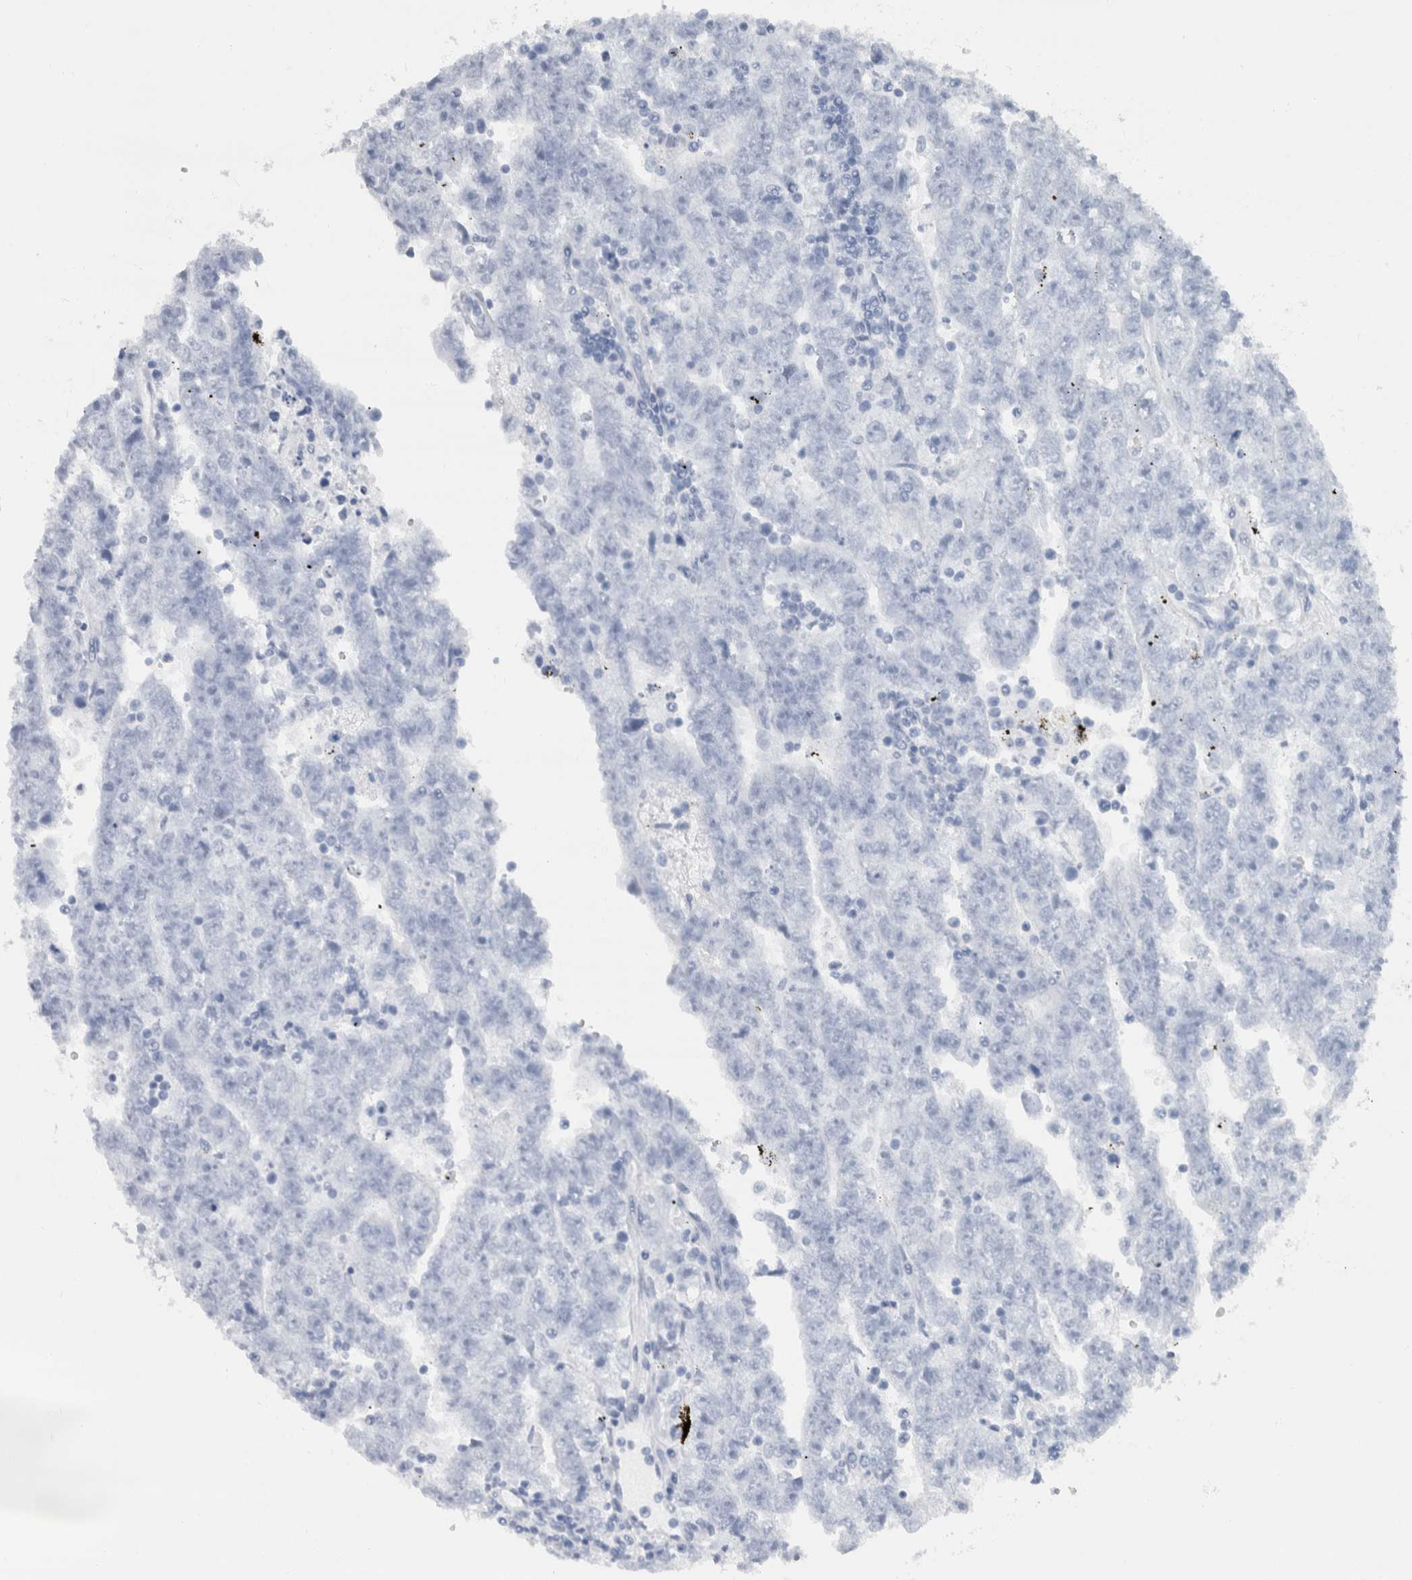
{"staining": {"intensity": "negative", "quantity": "none", "location": "none"}, "tissue": "testis cancer", "cell_type": "Tumor cells", "image_type": "cancer", "snomed": [{"axis": "morphology", "description": "Carcinoma, Embryonal, NOS"}, {"axis": "topography", "description": "Testis"}], "caption": "This is an immunohistochemistry image of testis cancer. There is no positivity in tumor cells.", "gene": "NEFM", "patient": {"sex": "male", "age": 25}}